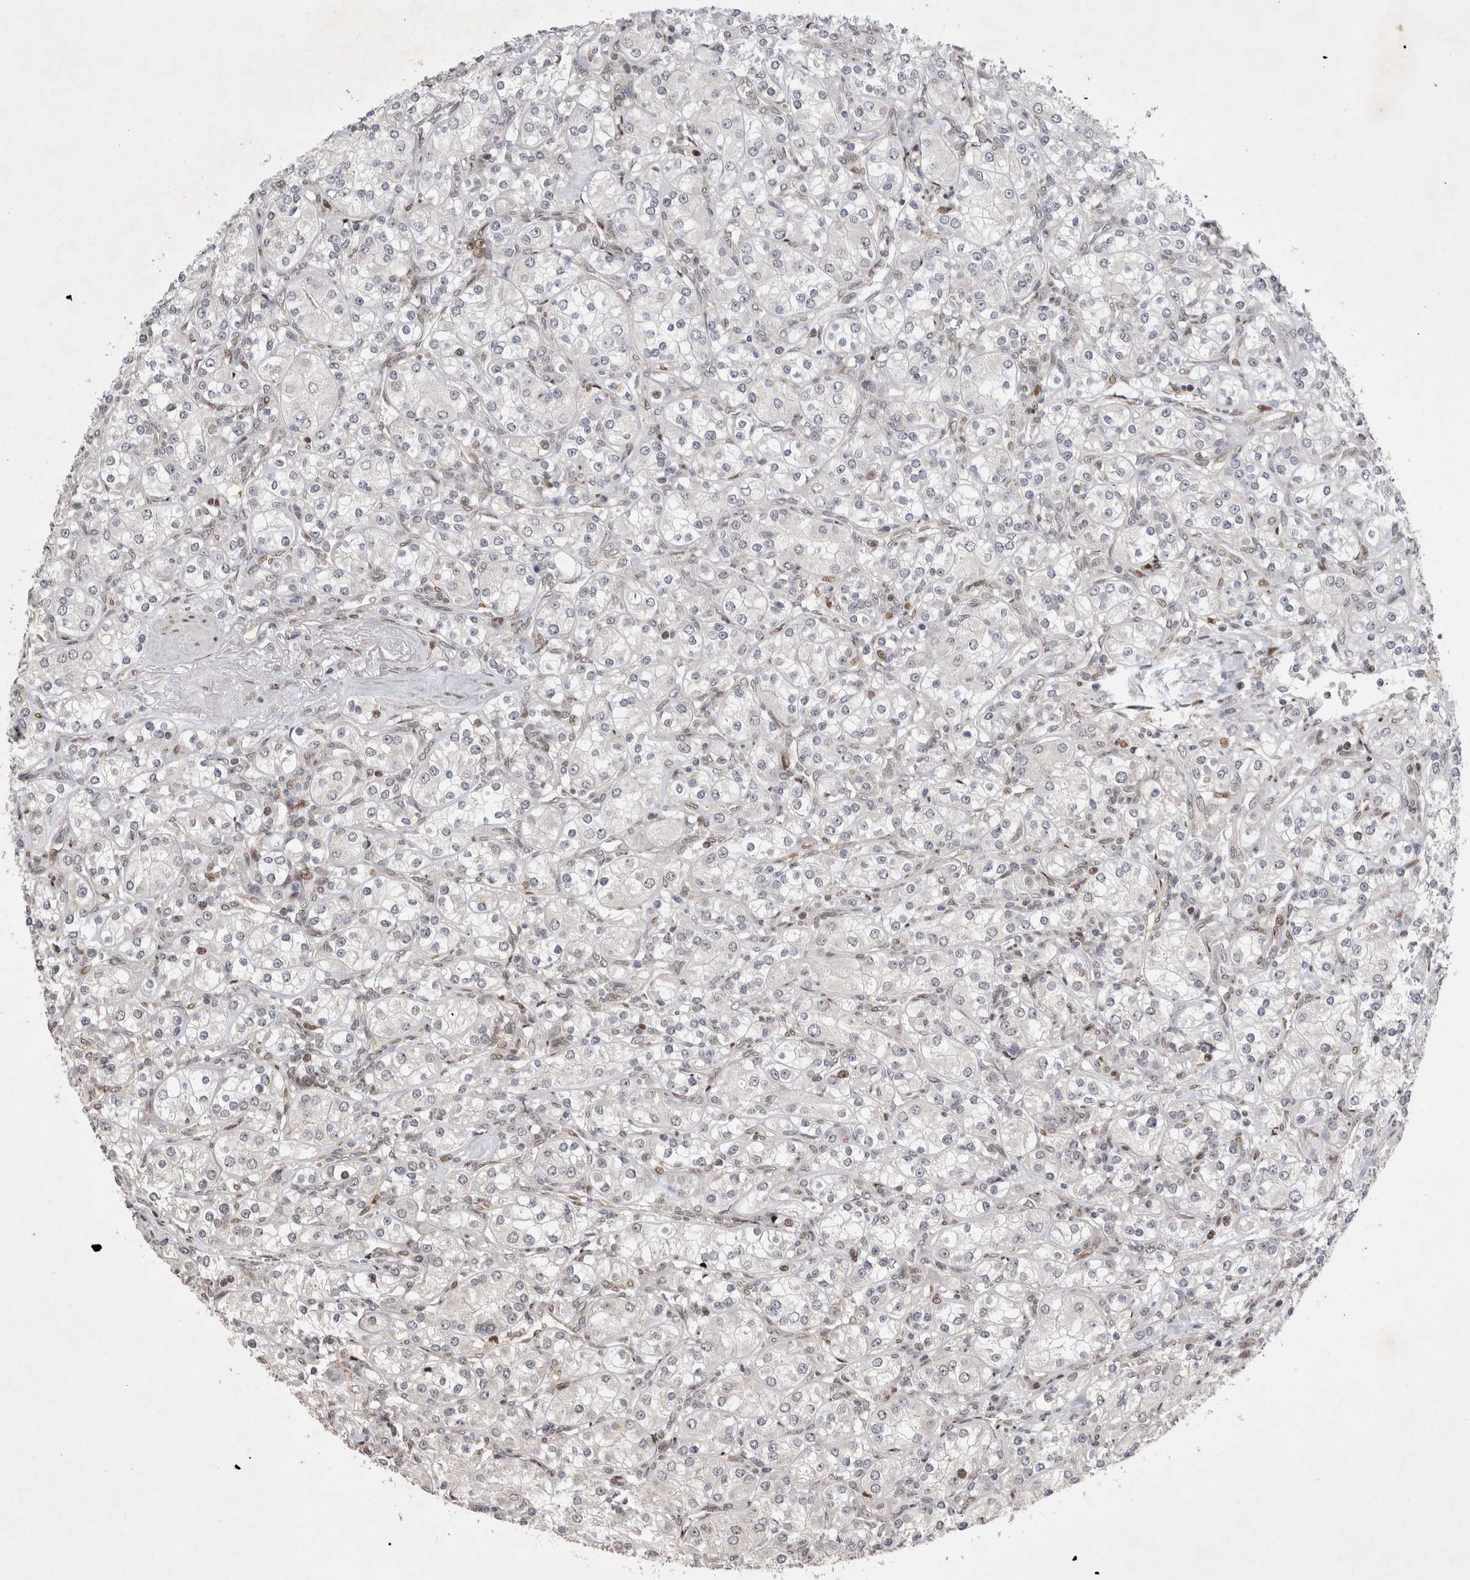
{"staining": {"intensity": "negative", "quantity": "none", "location": "none"}, "tissue": "renal cancer", "cell_type": "Tumor cells", "image_type": "cancer", "snomed": [{"axis": "morphology", "description": "Adenocarcinoma, NOS"}, {"axis": "topography", "description": "Kidney"}], "caption": "Immunohistochemistry of renal cancer reveals no expression in tumor cells.", "gene": "C8orf58", "patient": {"sex": "male", "age": 77}}